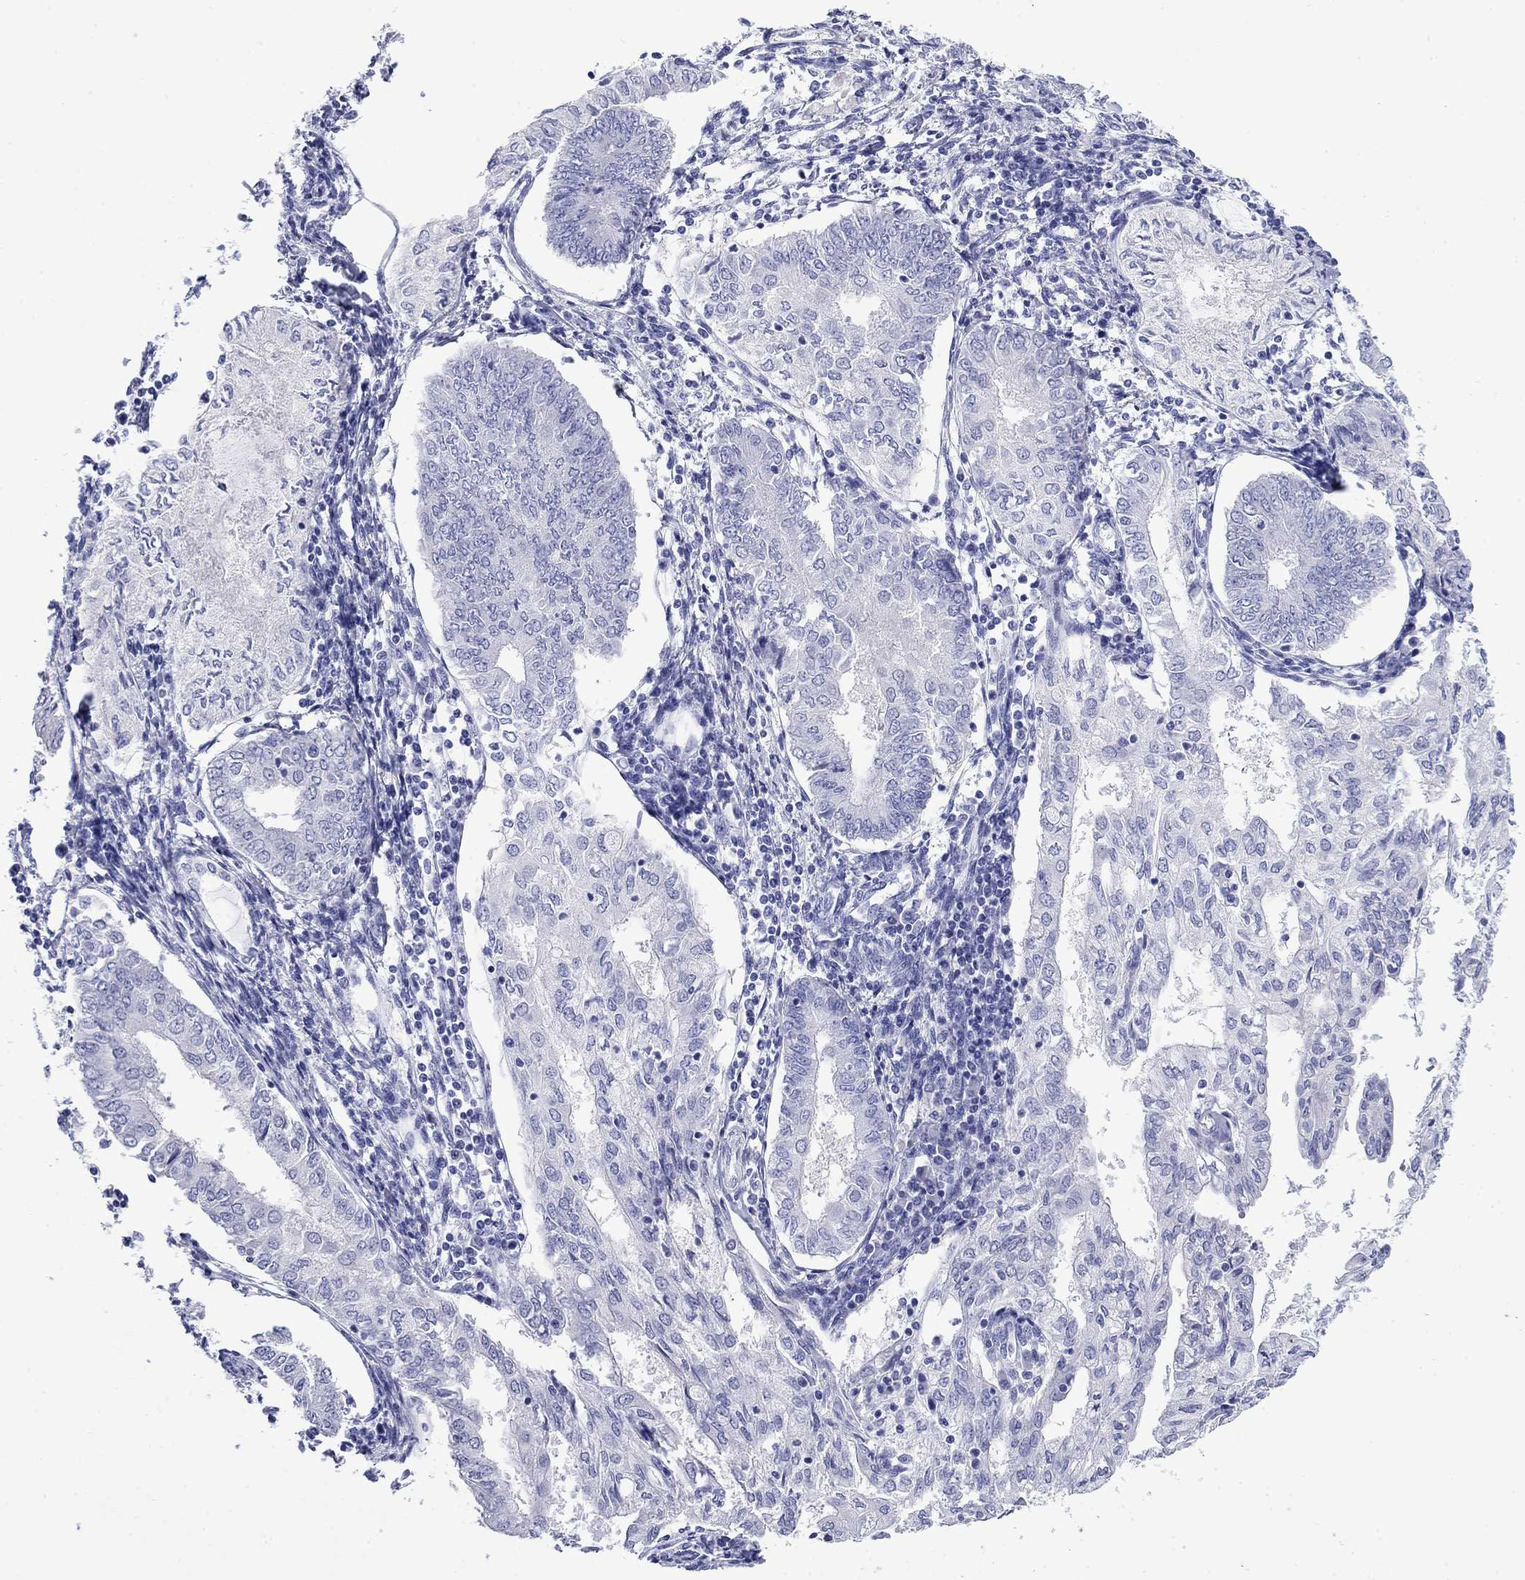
{"staining": {"intensity": "negative", "quantity": "none", "location": "none"}, "tissue": "endometrial cancer", "cell_type": "Tumor cells", "image_type": "cancer", "snomed": [{"axis": "morphology", "description": "Adenocarcinoma, NOS"}, {"axis": "topography", "description": "Endometrium"}], "caption": "Tumor cells are negative for brown protein staining in endometrial cancer.", "gene": "GIP", "patient": {"sex": "female", "age": 68}}